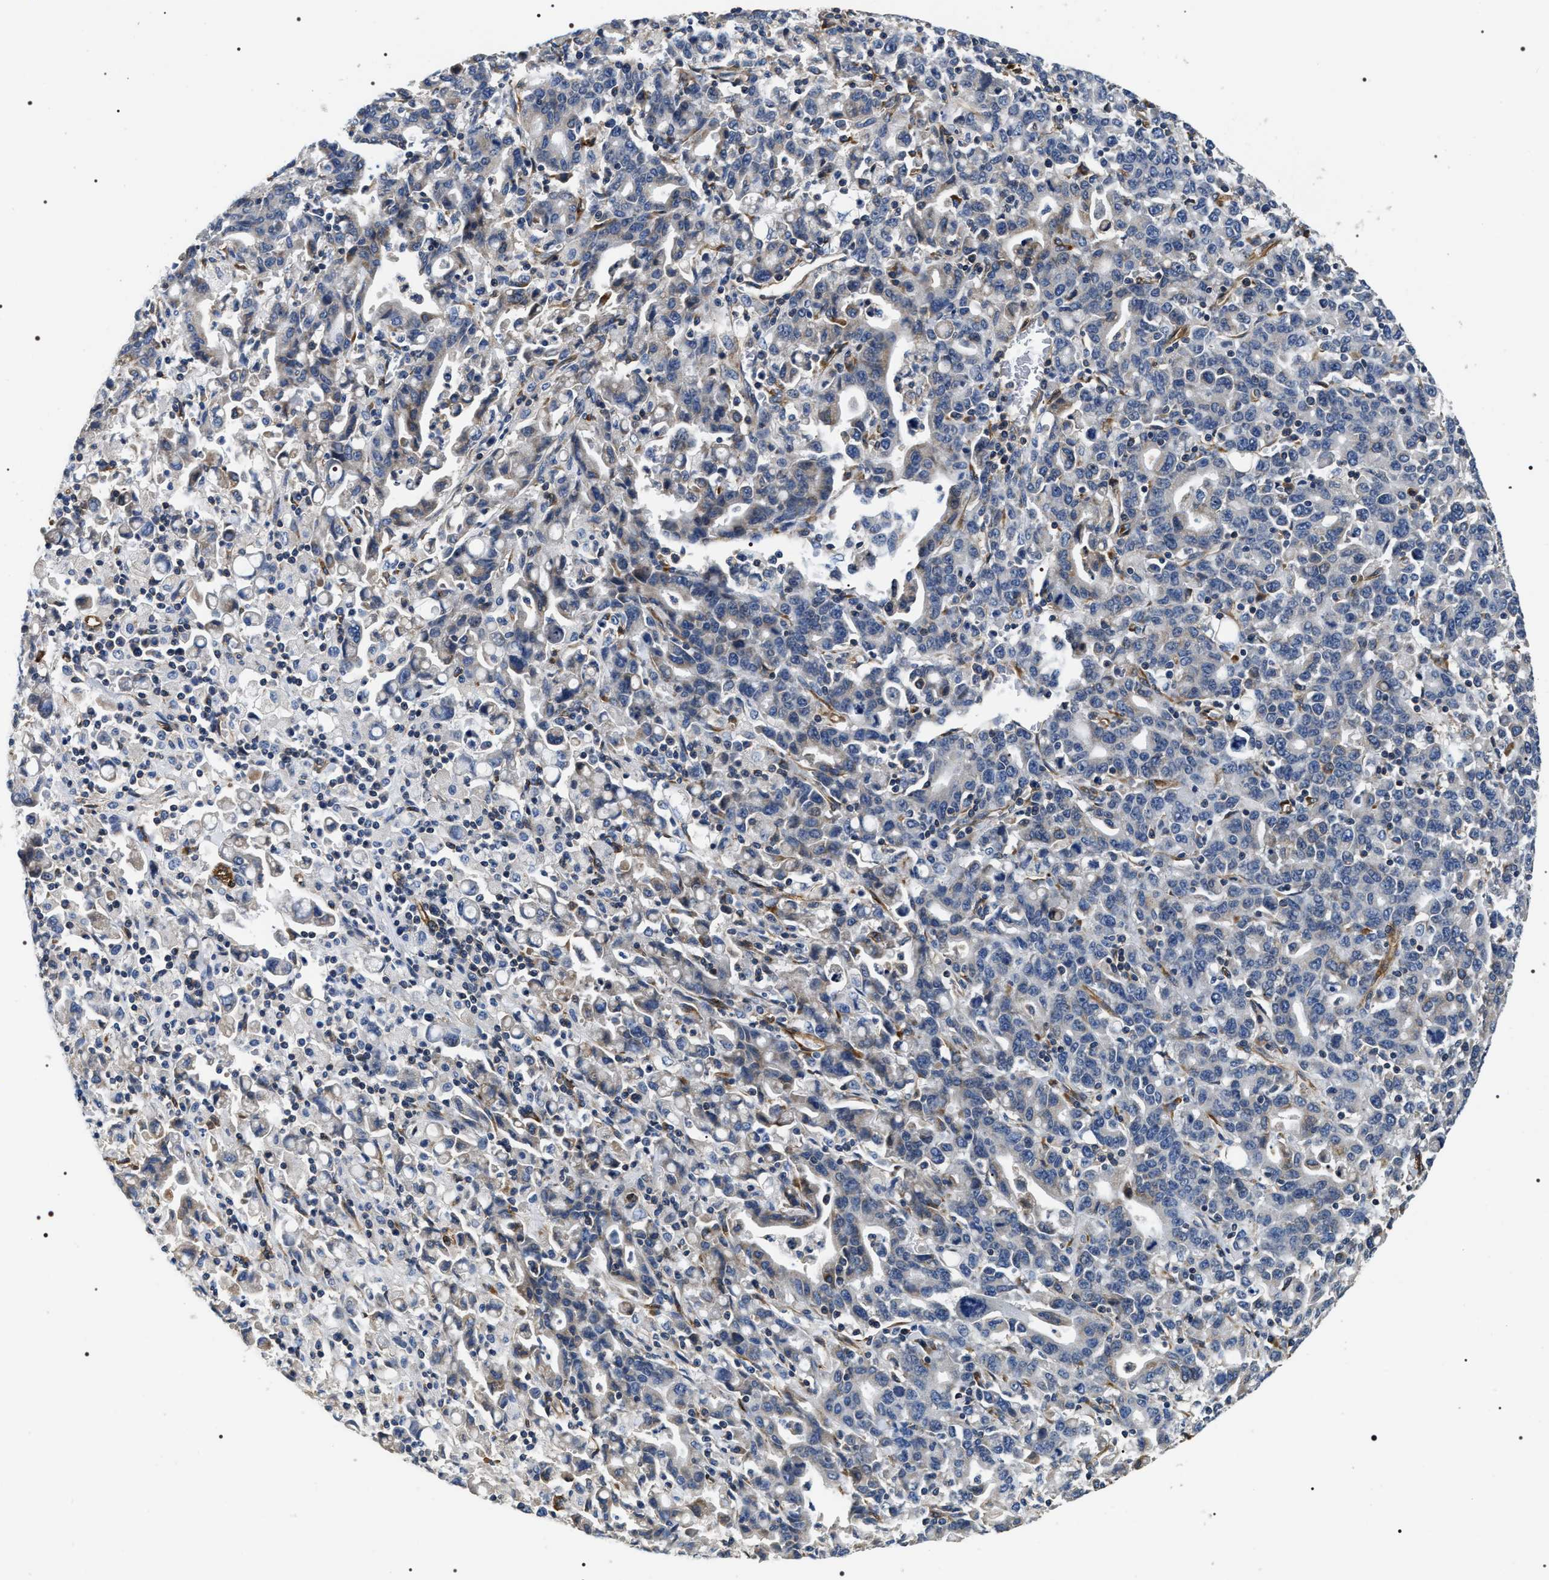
{"staining": {"intensity": "negative", "quantity": "none", "location": "none"}, "tissue": "stomach cancer", "cell_type": "Tumor cells", "image_type": "cancer", "snomed": [{"axis": "morphology", "description": "Adenocarcinoma, NOS"}, {"axis": "topography", "description": "Stomach, upper"}], "caption": "Immunohistochemistry photomicrograph of human adenocarcinoma (stomach) stained for a protein (brown), which exhibits no positivity in tumor cells.", "gene": "ZC3HAV1L", "patient": {"sex": "male", "age": 69}}